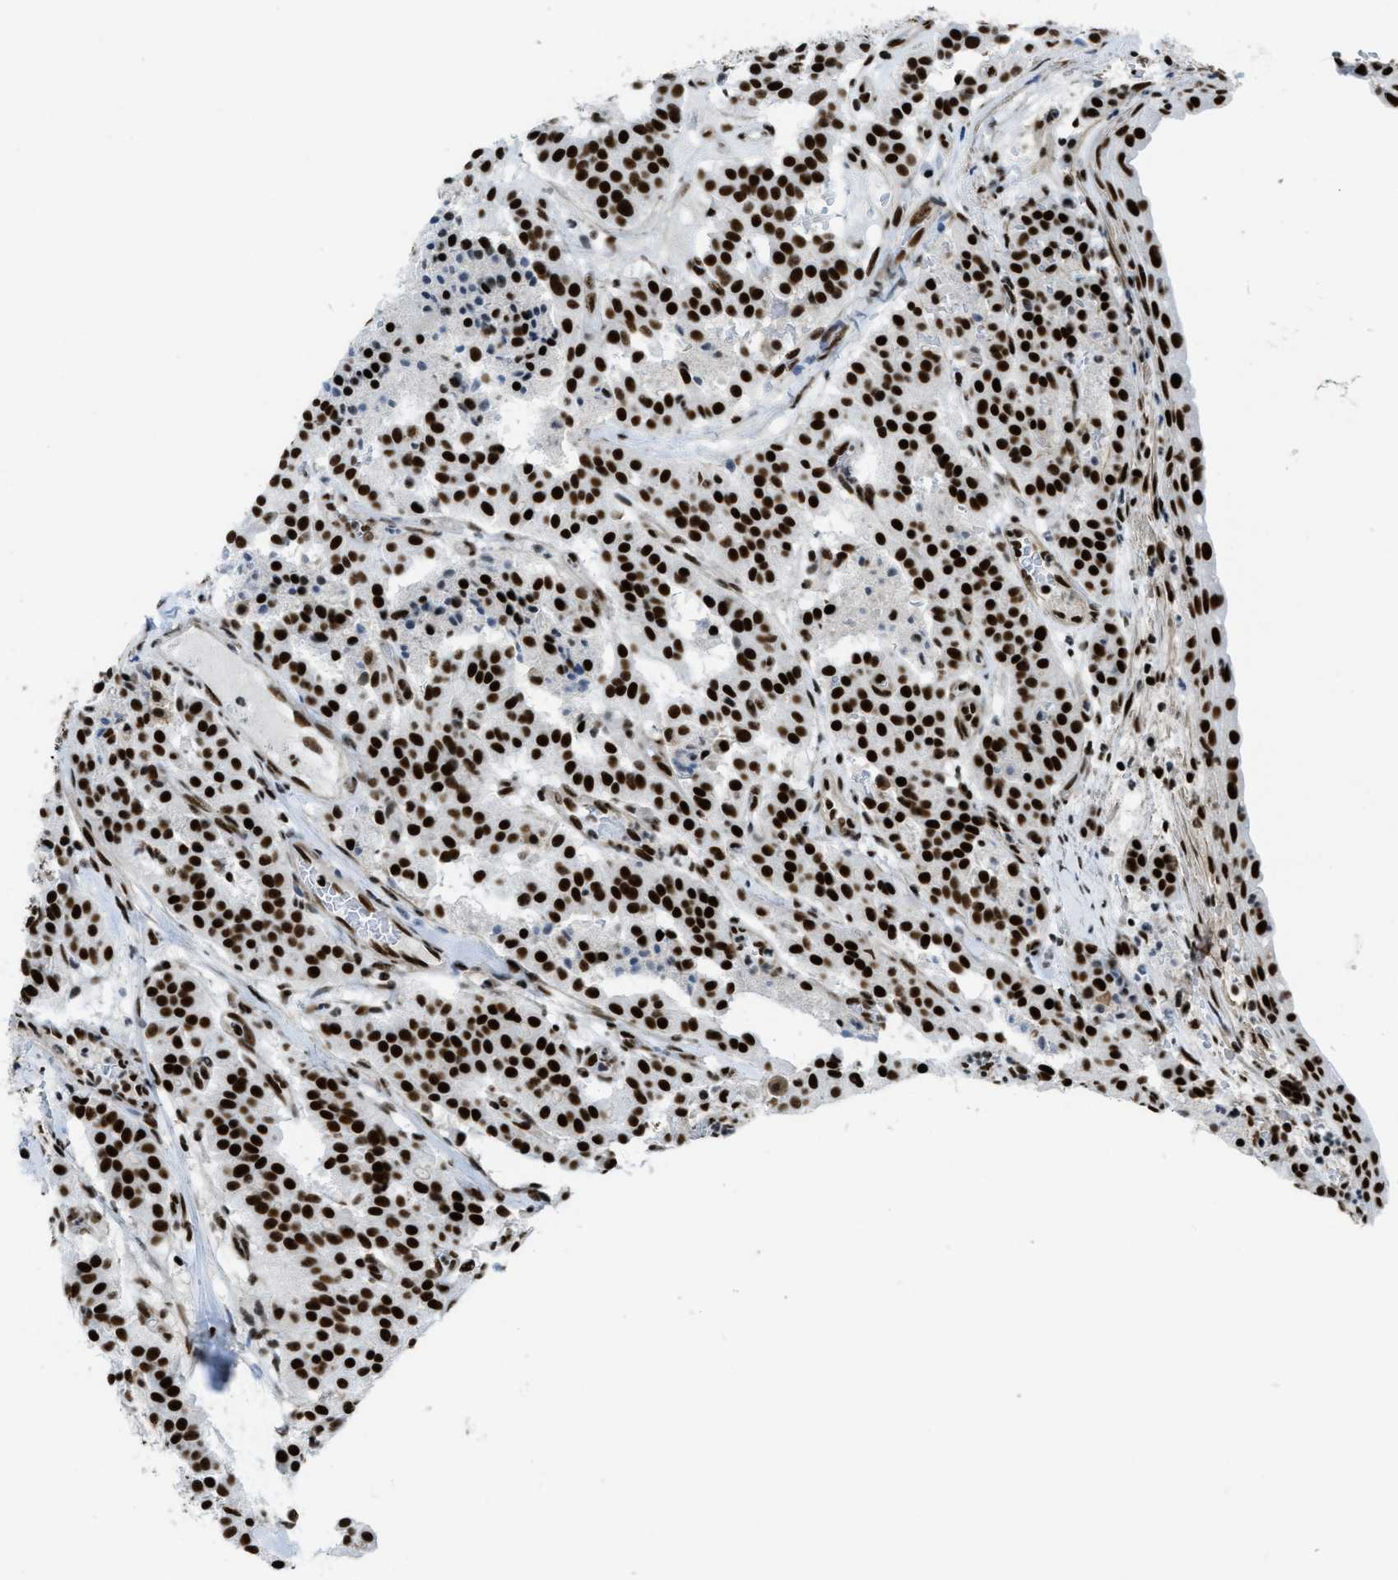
{"staining": {"intensity": "strong", "quantity": ">75%", "location": "nuclear"}, "tissue": "carcinoid", "cell_type": "Tumor cells", "image_type": "cancer", "snomed": [{"axis": "morphology", "description": "Carcinoid, malignant, NOS"}, {"axis": "topography", "description": "Lung"}], "caption": "This is an image of immunohistochemistry staining of carcinoid (malignant), which shows strong staining in the nuclear of tumor cells.", "gene": "ZNF207", "patient": {"sex": "male", "age": 30}}